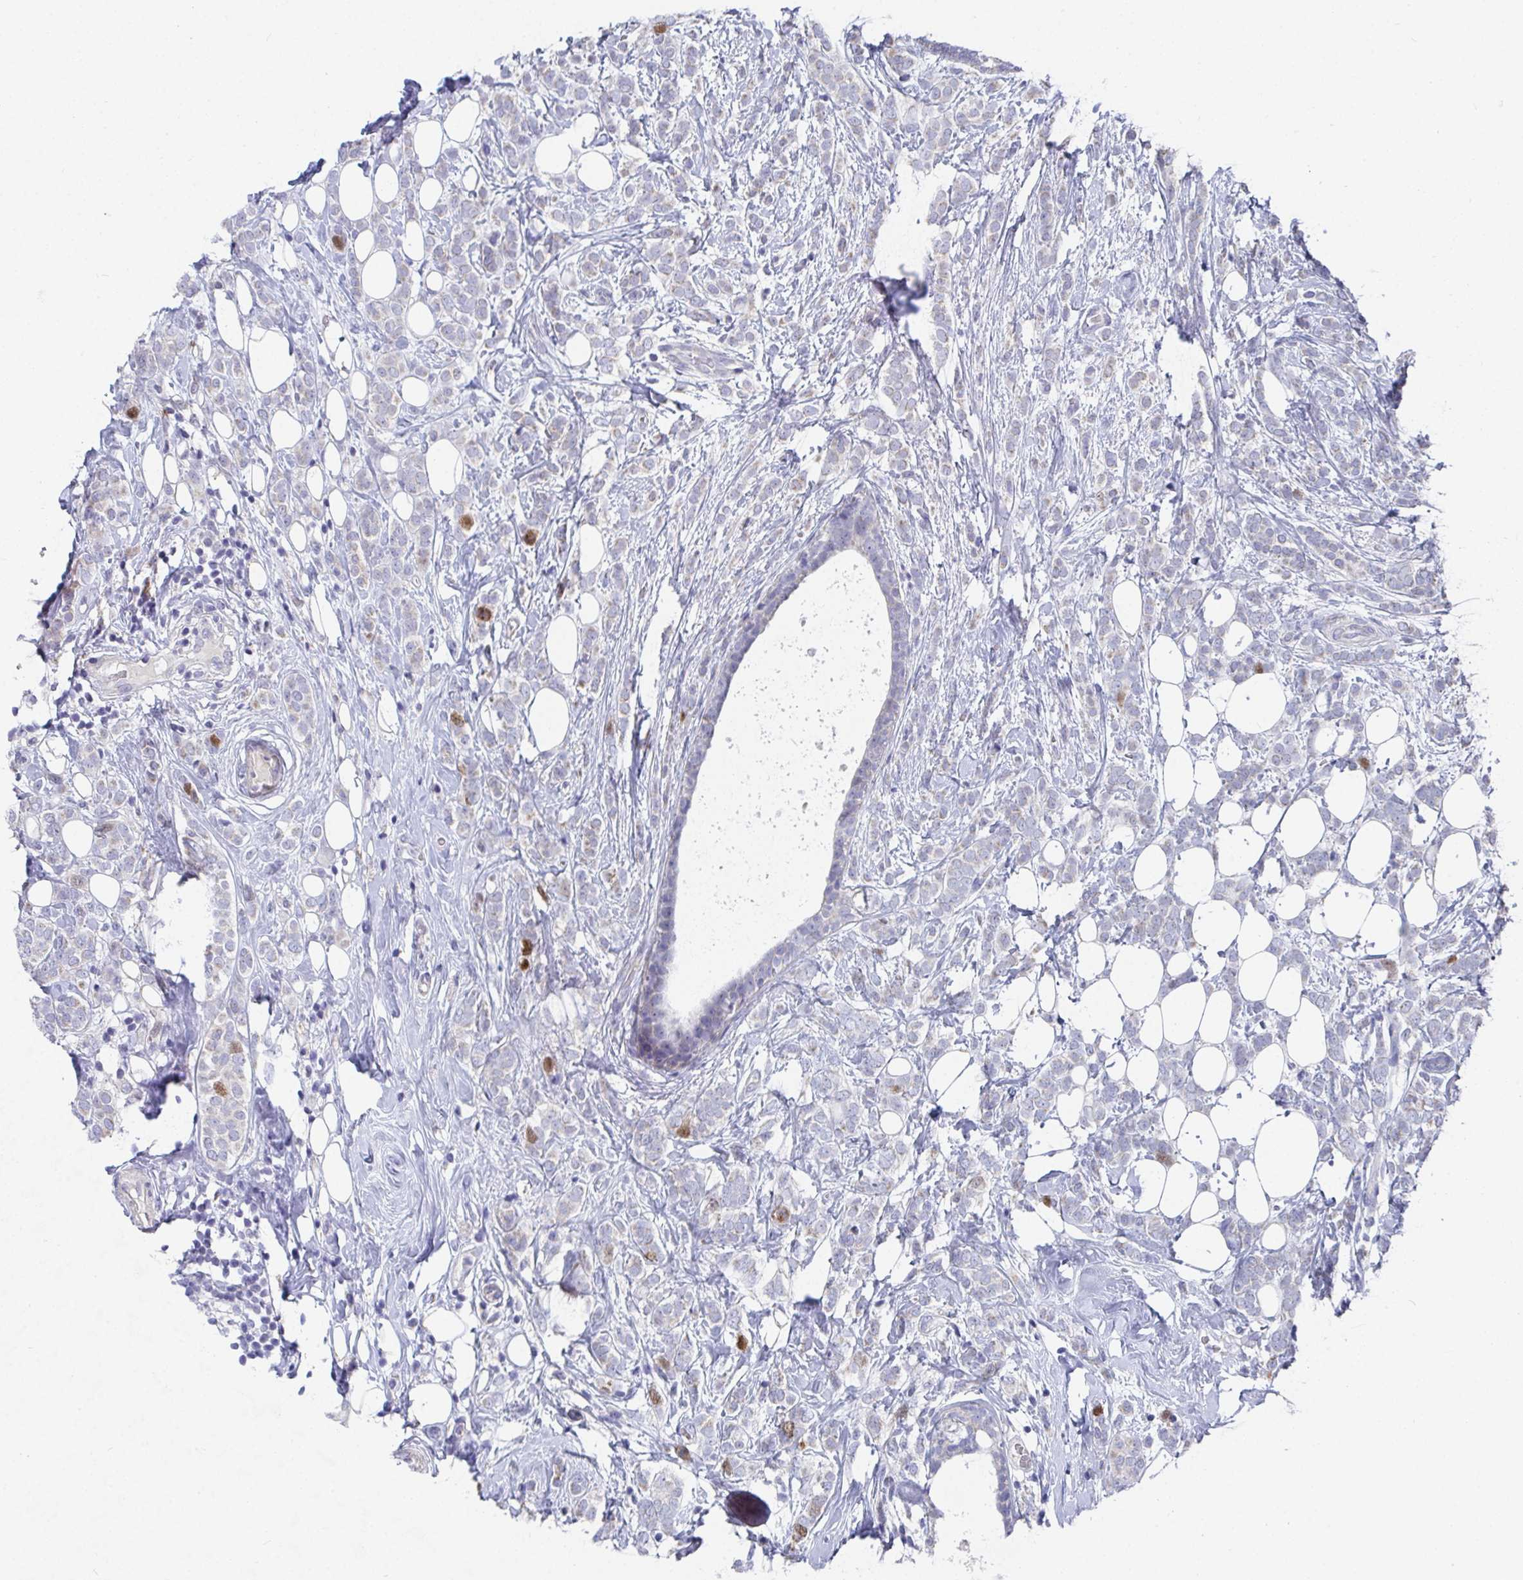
{"staining": {"intensity": "moderate", "quantity": "<25%", "location": "nuclear"}, "tissue": "breast cancer", "cell_type": "Tumor cells", "image_type": "cancer", "snomed": [{"axis": "morphology", "description": "Lobular carcinoma"}, {"axis": "topography", "description": "Breast"}], "caption": "Lobular carcinoma (breast) stained with a brown dye demonstrates moderate nuclear positive positivity in approximately <25% of tumor cells.", "gene": "ATP5F1C", "patient": {"sex": "female", "age": 49}}